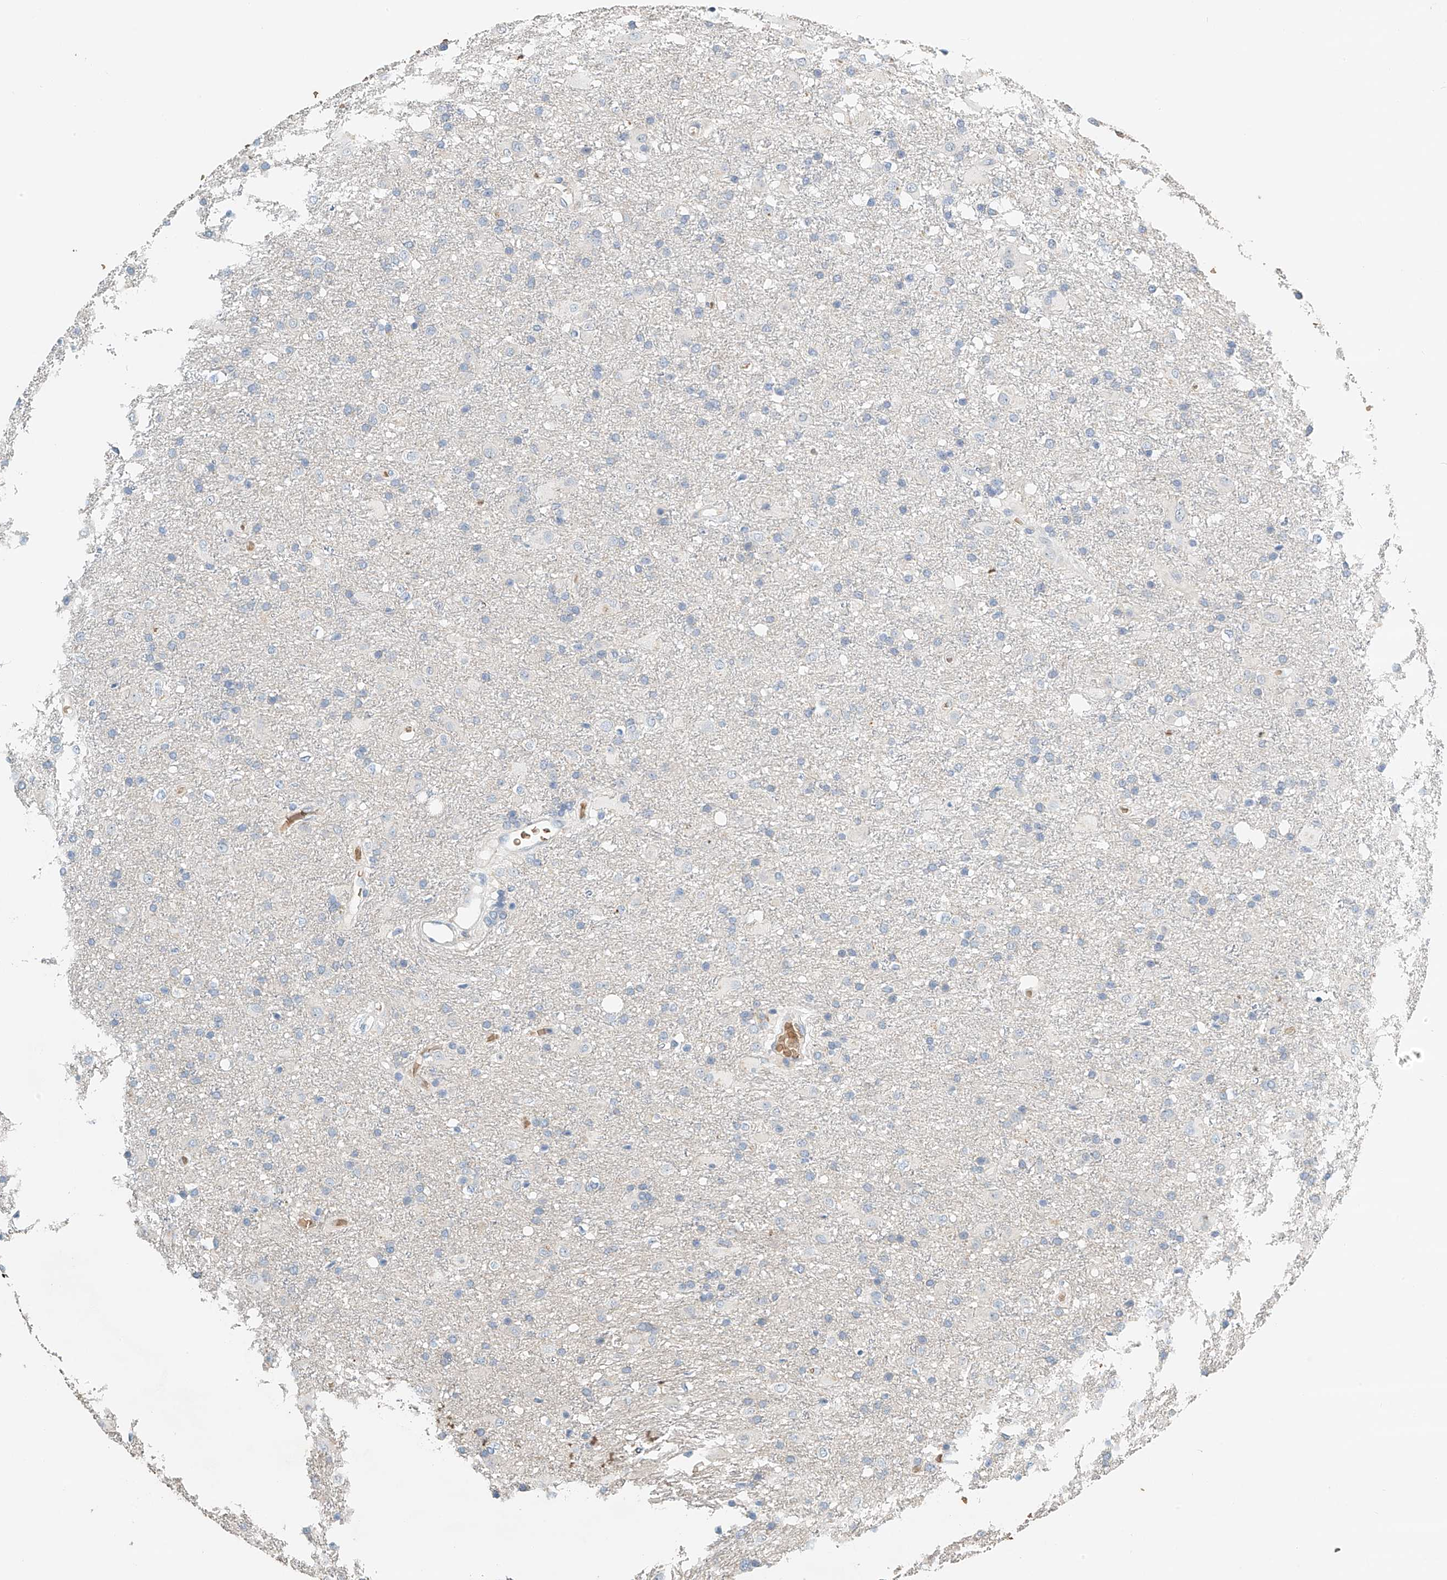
{"staining": {"intensity": "negative", "quantity": "none", "location": "none"}, "tissue": "glioma", "cell_type": "Tumor cells", "image_type": "cancer", "snomed": [{"axis": "morphology", "description": "Glioma, malignant, Low grade"}, {"axis": "topography", "description": "Brain"}], "caption": "High magnification brightfield microscopy of low-grade glioma (malignant) stained with DAB (brown) and counterstained with hematoxylin (blue): tumor cells show no significant staining.", "gene": "RCAN3", "patient": {"sex": "male", "age": 65}}